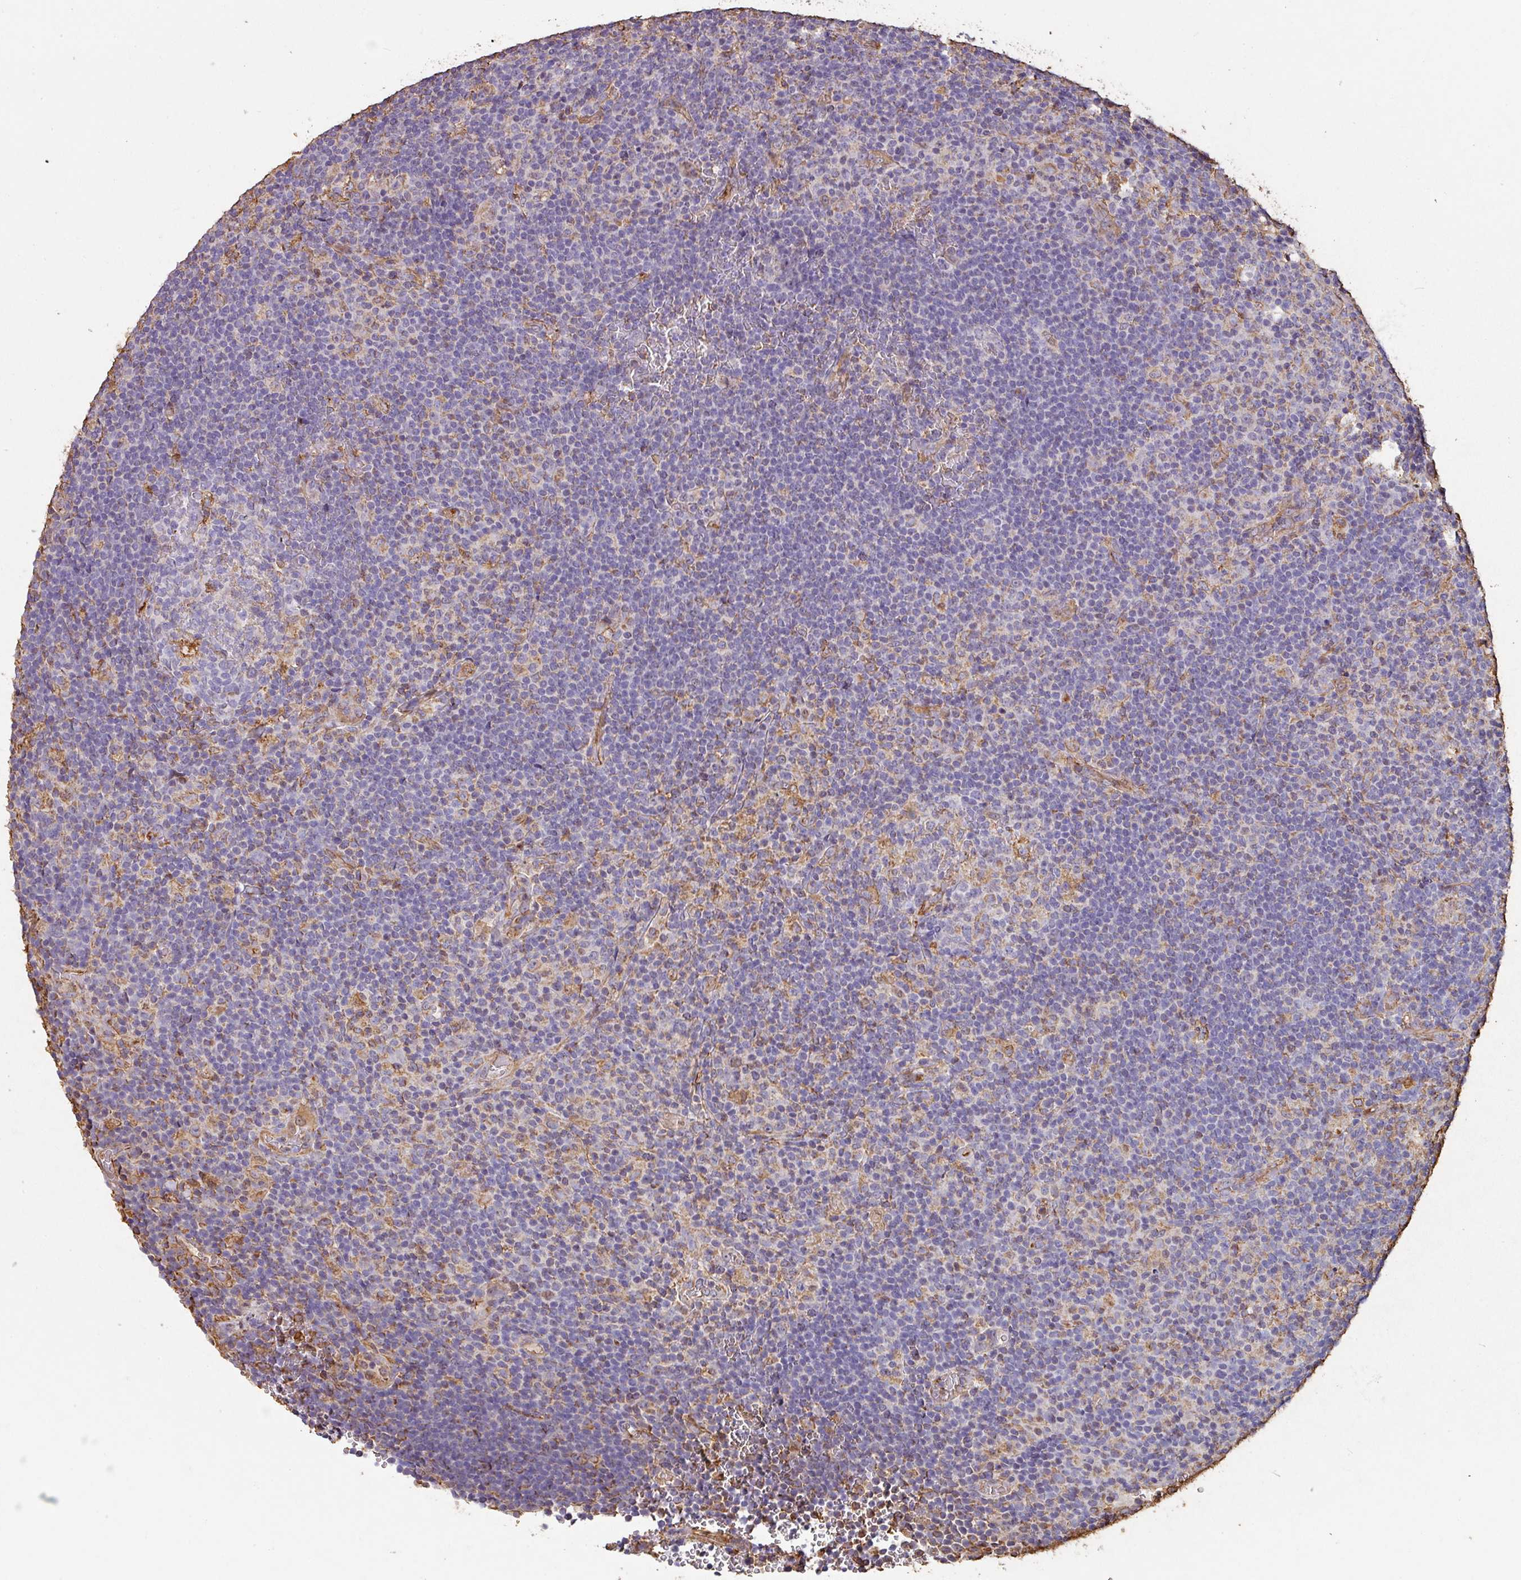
{"staining": {"intensity": "negative", "quantity": "none", "location": "none"}, "tissue": "lymphoma", "cell_type": "Tumor cells", "image_type": "cancer", "snomed": [{"axis": "morphology", "description": "Hodgkin's disease, NOS"}, {"axis": "topography", "description": "Lymph node"}], "caption": "IHC micrograph of neoplastic tissue: human Hodgkin's disease stained with DAB (3,3'-diaminobenzidine) displays no significant protein staining in tumor cells.", "gene": "ZNF280C", "patient": {"sex": "female", "age": 57}}